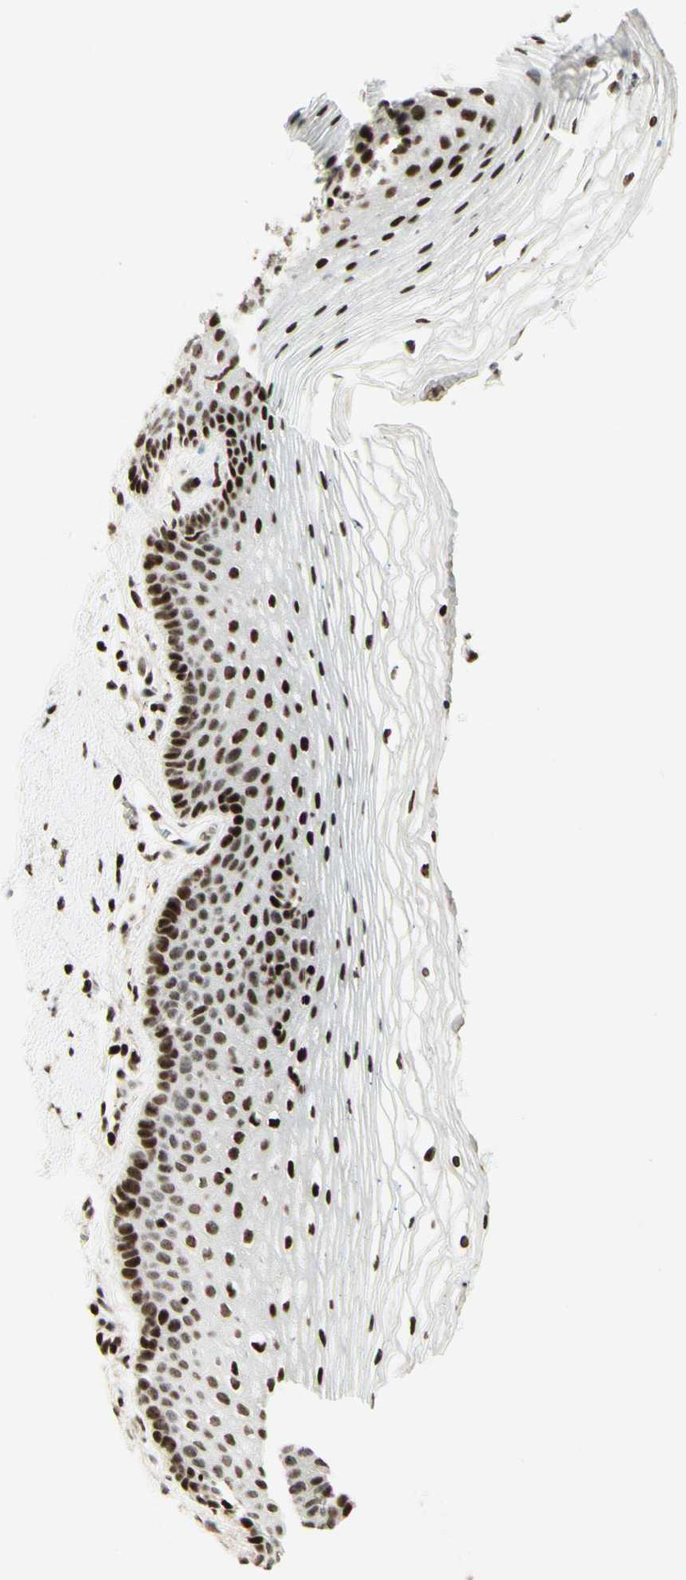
{"staining": {"intensity": "strong", "quantity": "25%-75%", "location": "nuclear"}, "tissue": "vagina", "cell_type": "Squamous epithelial cells", "image_type": "normal", "snomed": [{"axis": "morphology", "description": "Normal tissue, NOS"}, {"axis": "topography", "description": "Vagina"}], "caption": "Protein positivity by IHC reveals strong nuclear expression in about 25%-75% of squamous epithelial cells in normal vagina.", "gene": "CDKL5", "patient": {"sex": "female", "age": 32}}